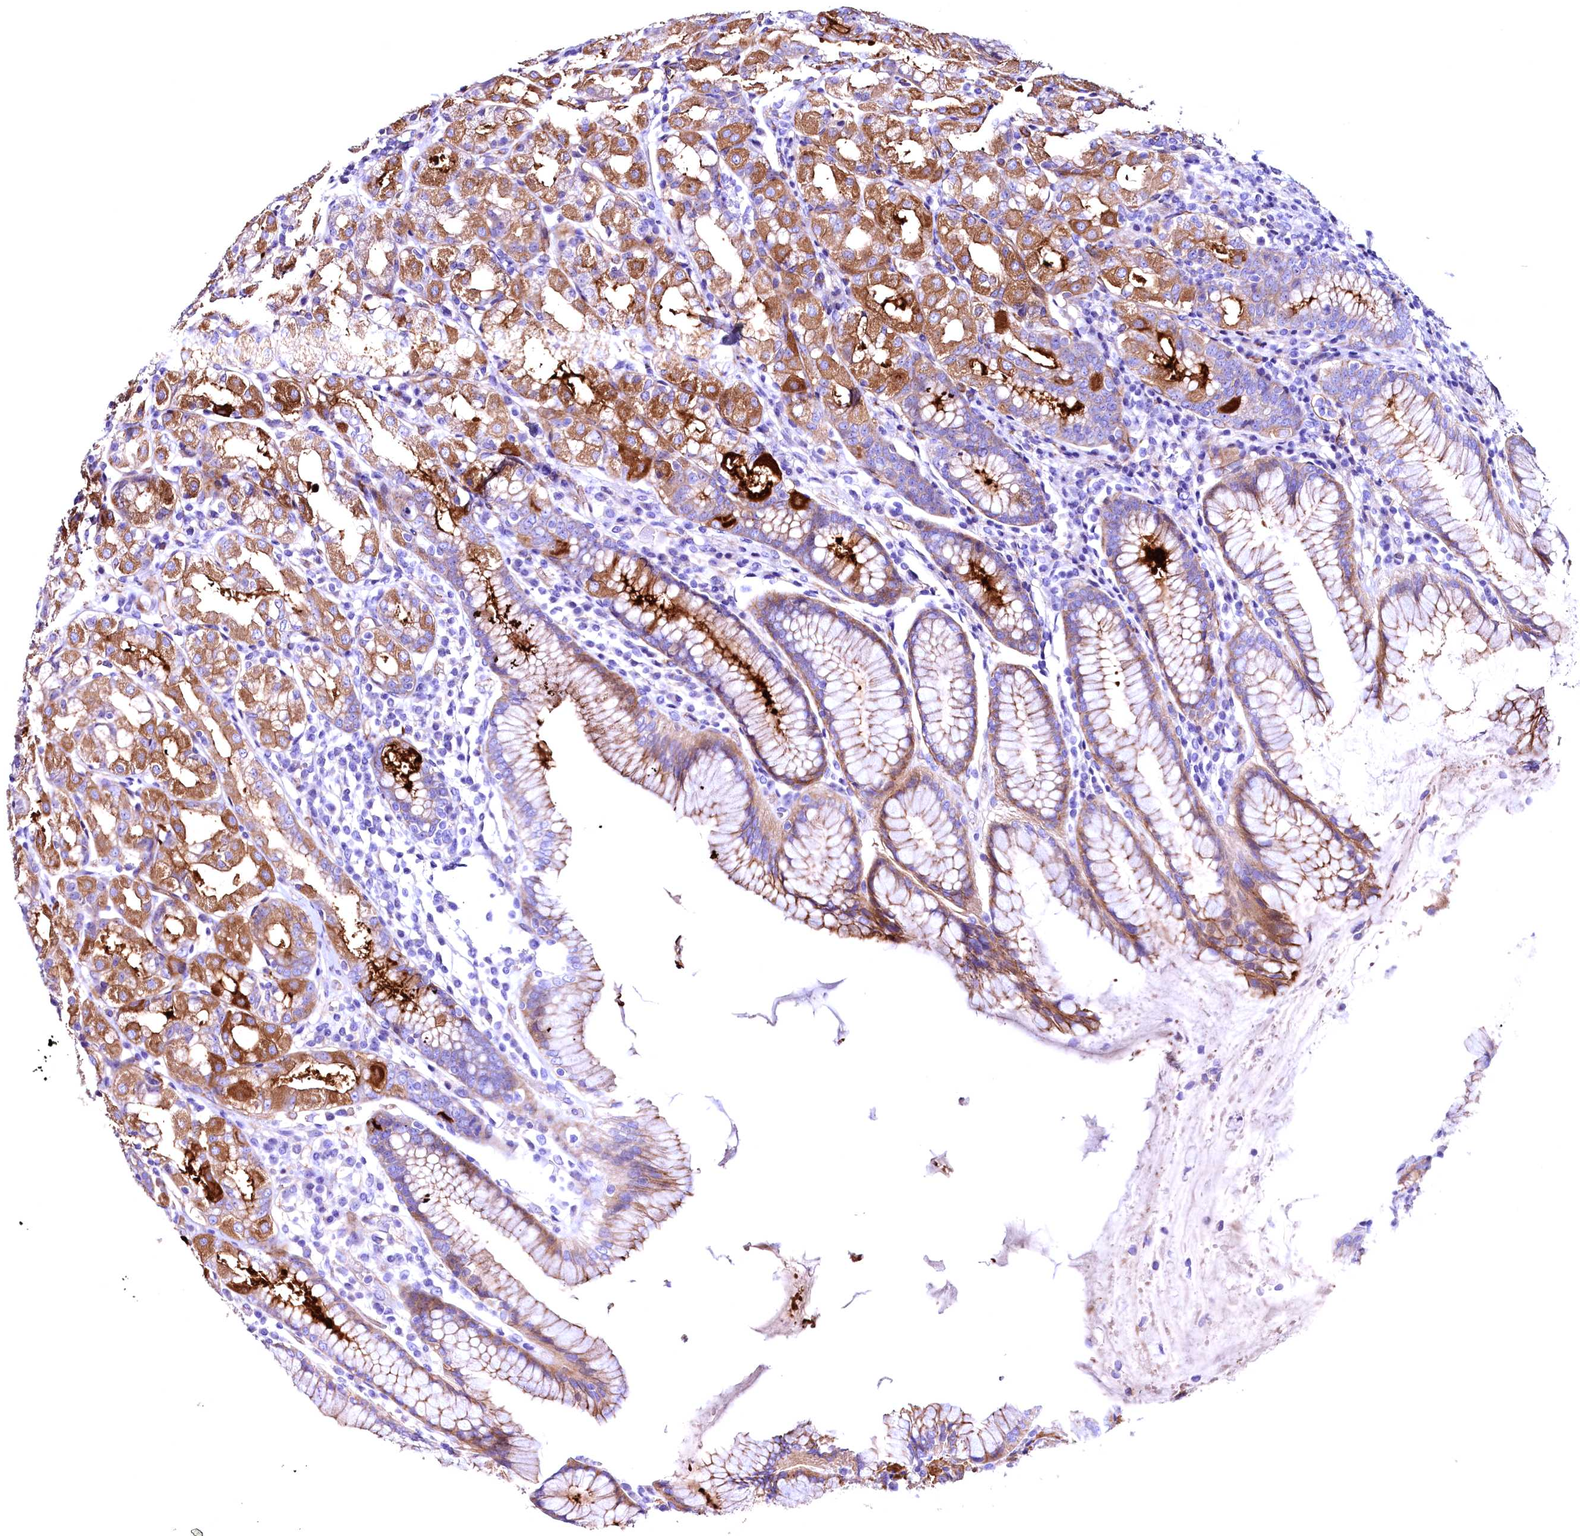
{"staining": {"intensity": "strong", "quantity": "25%-75%", "location": "cytoplasmic/membranous"}, "tissue": "stomach", "cell_type": "Glandular cells", "image_type": "normal", "snomed": [{"axis": "morphology", "description": "Normal tissue, NOS"}, {"axis": "topography", "description": "Stomach, lower"}], "caption": "This photomicrograph shows immunohistochemistry staining of normal human stomach, with high strong cytoplasmic/membranous positivity in about 25%-75% of glandular cells.", "gene": "SLF1", "patient": {"sex": "female", "age": 56}}